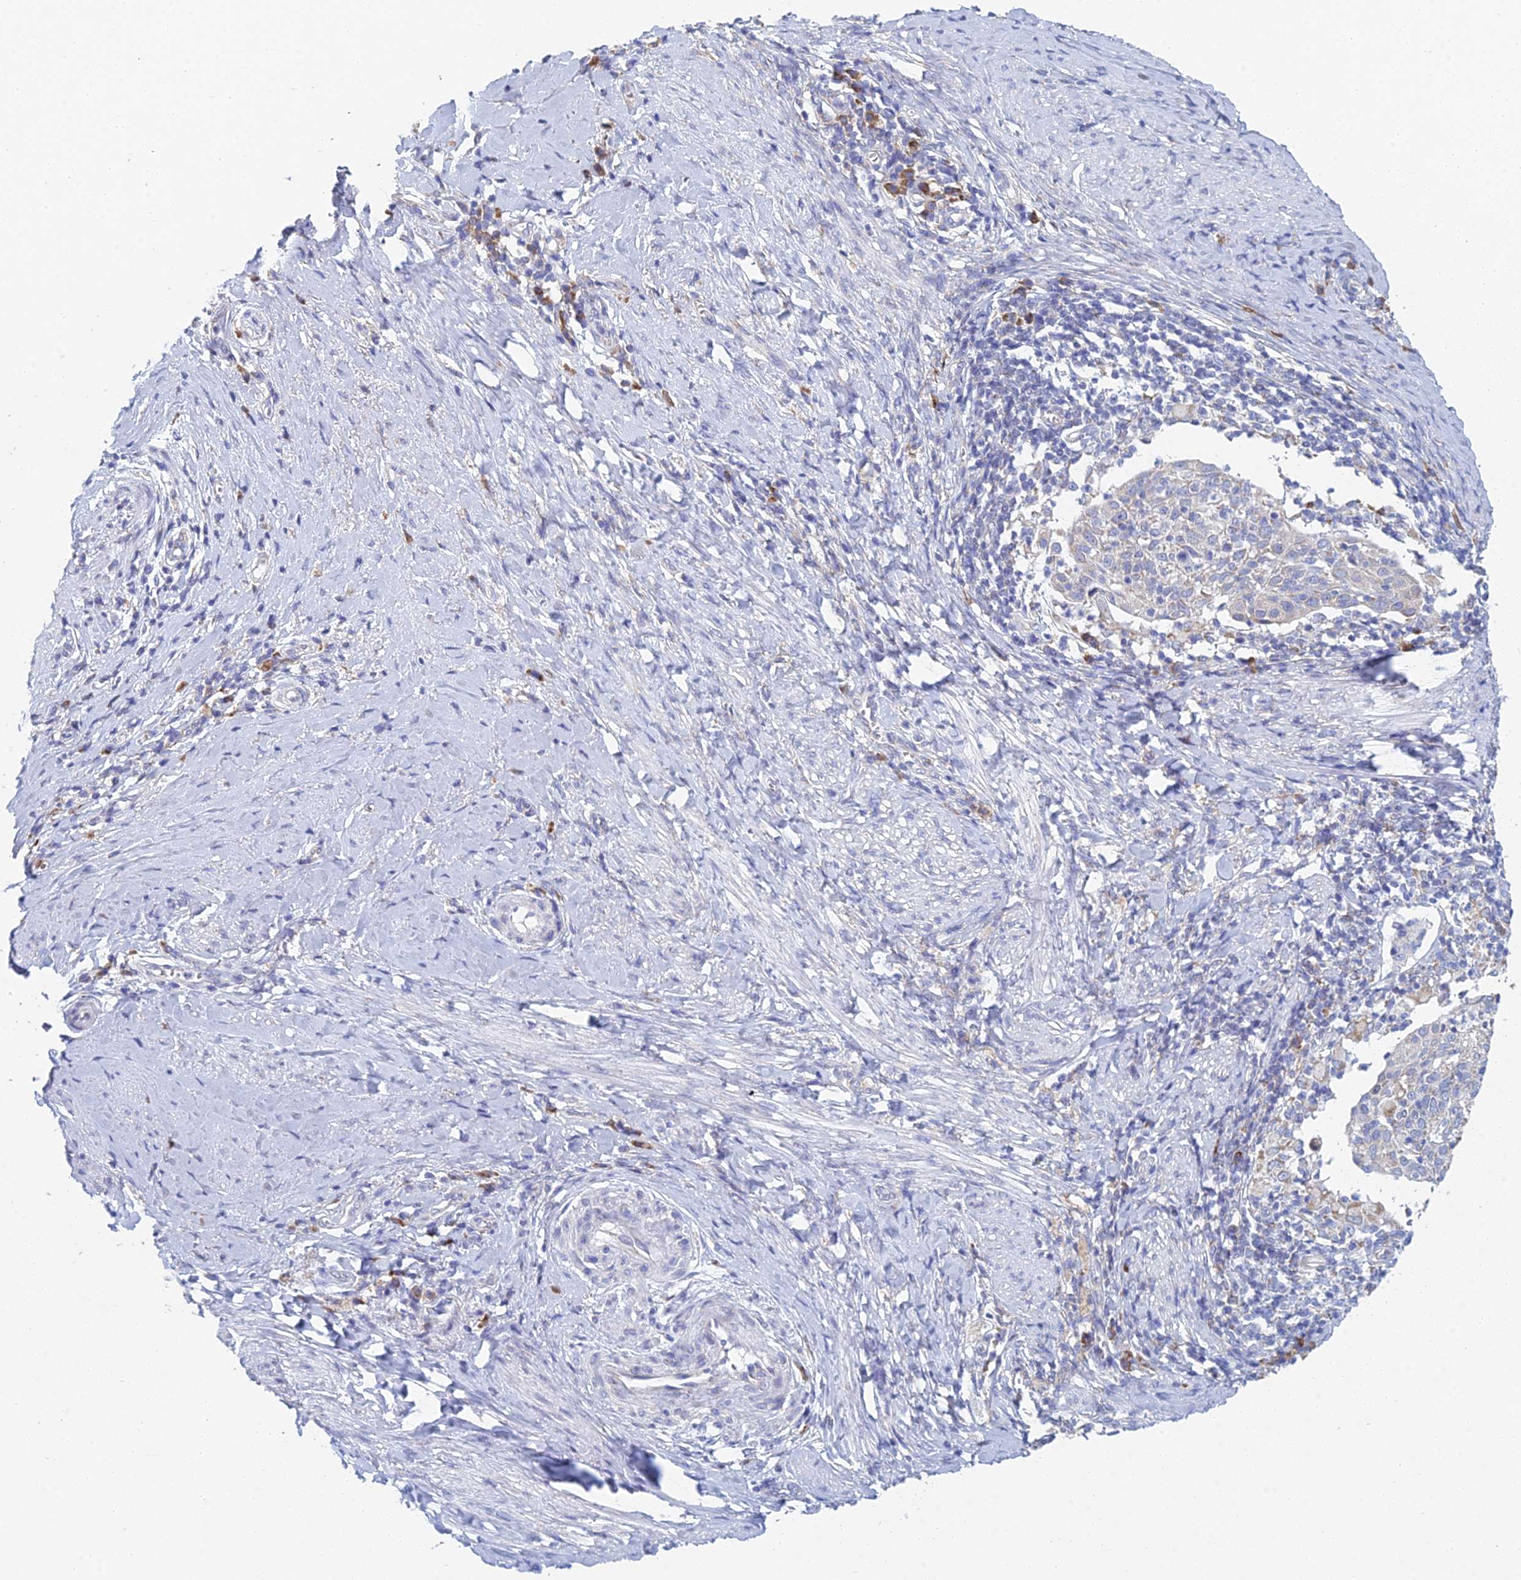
{"staining": {"intensity": "negative", "quantity": "none", "location": "none"}, "tissue": "cervical cancer", "cell_type": "Tumor cells", "image_type": "cancer", "snomed": [{"axis": "morphology", "description": "Squamous cell carcinoma, NOS"}, {"axis": "topography", "description": "Cervix"}], "caption": "There is no significant expression in tumor cells of cervical cancer (squamous cell carcinoma).", "gene": "CRACR2B", "patient": {"sex": "female", "age": 52}}